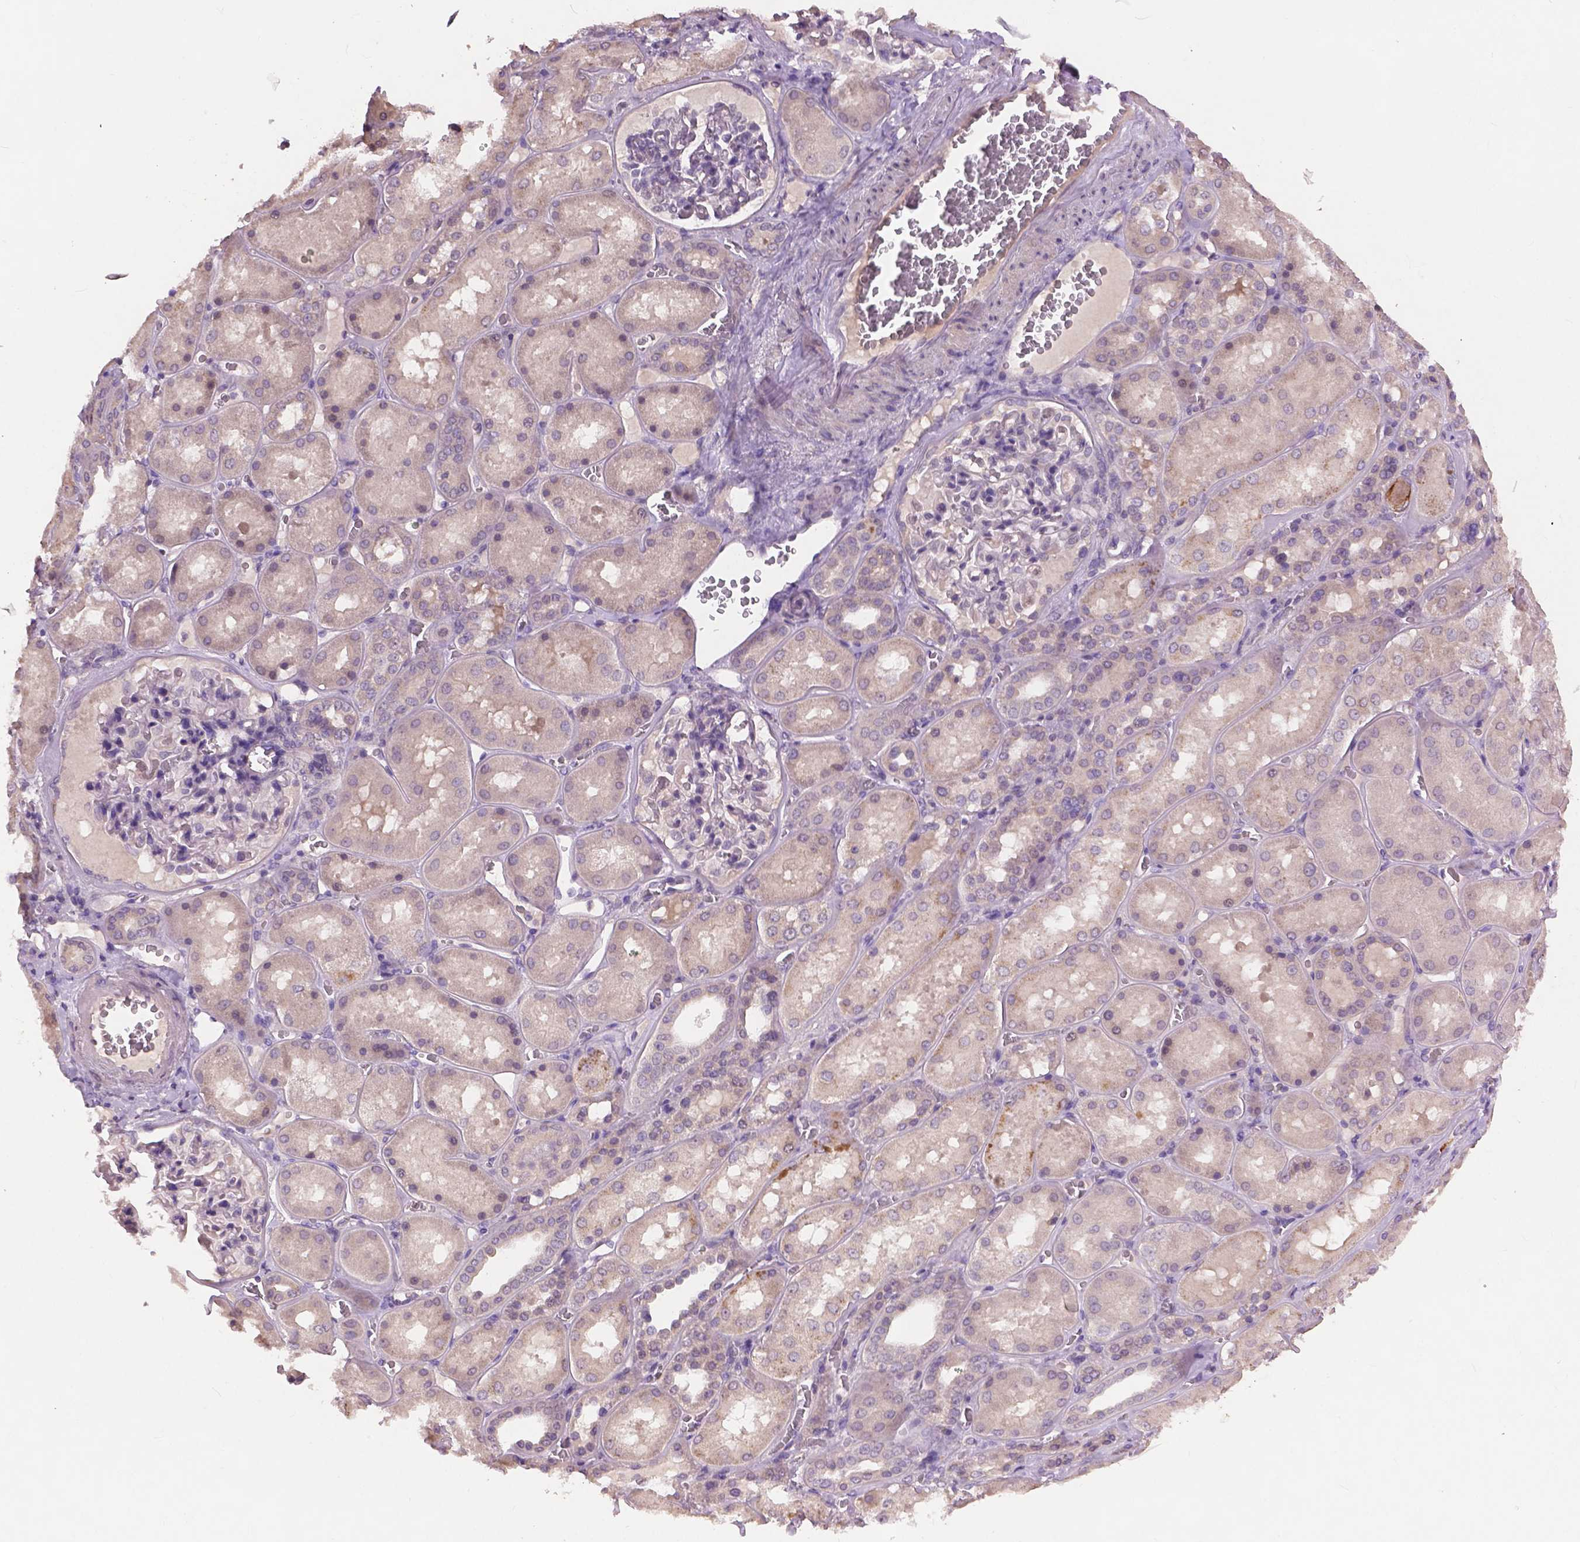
{"staining": {"intensity": "negative", "quantity": "none", "location": "none"}, "tissue": "kidney", "cell_type": "Cells in glomeruli", "image_type": "normal", "snomed": [{"axis": "morphology", "description": "Normal tissue, NOS"}, {"axis": "topography", "description": "Kidney"}], "caption": "Immunohistochemical staining of benign human kidney demonstrates no significant positivity in cells in glomeruli.", "gene": "KRT17", "patient": {"sex": "male", "age": 73}}